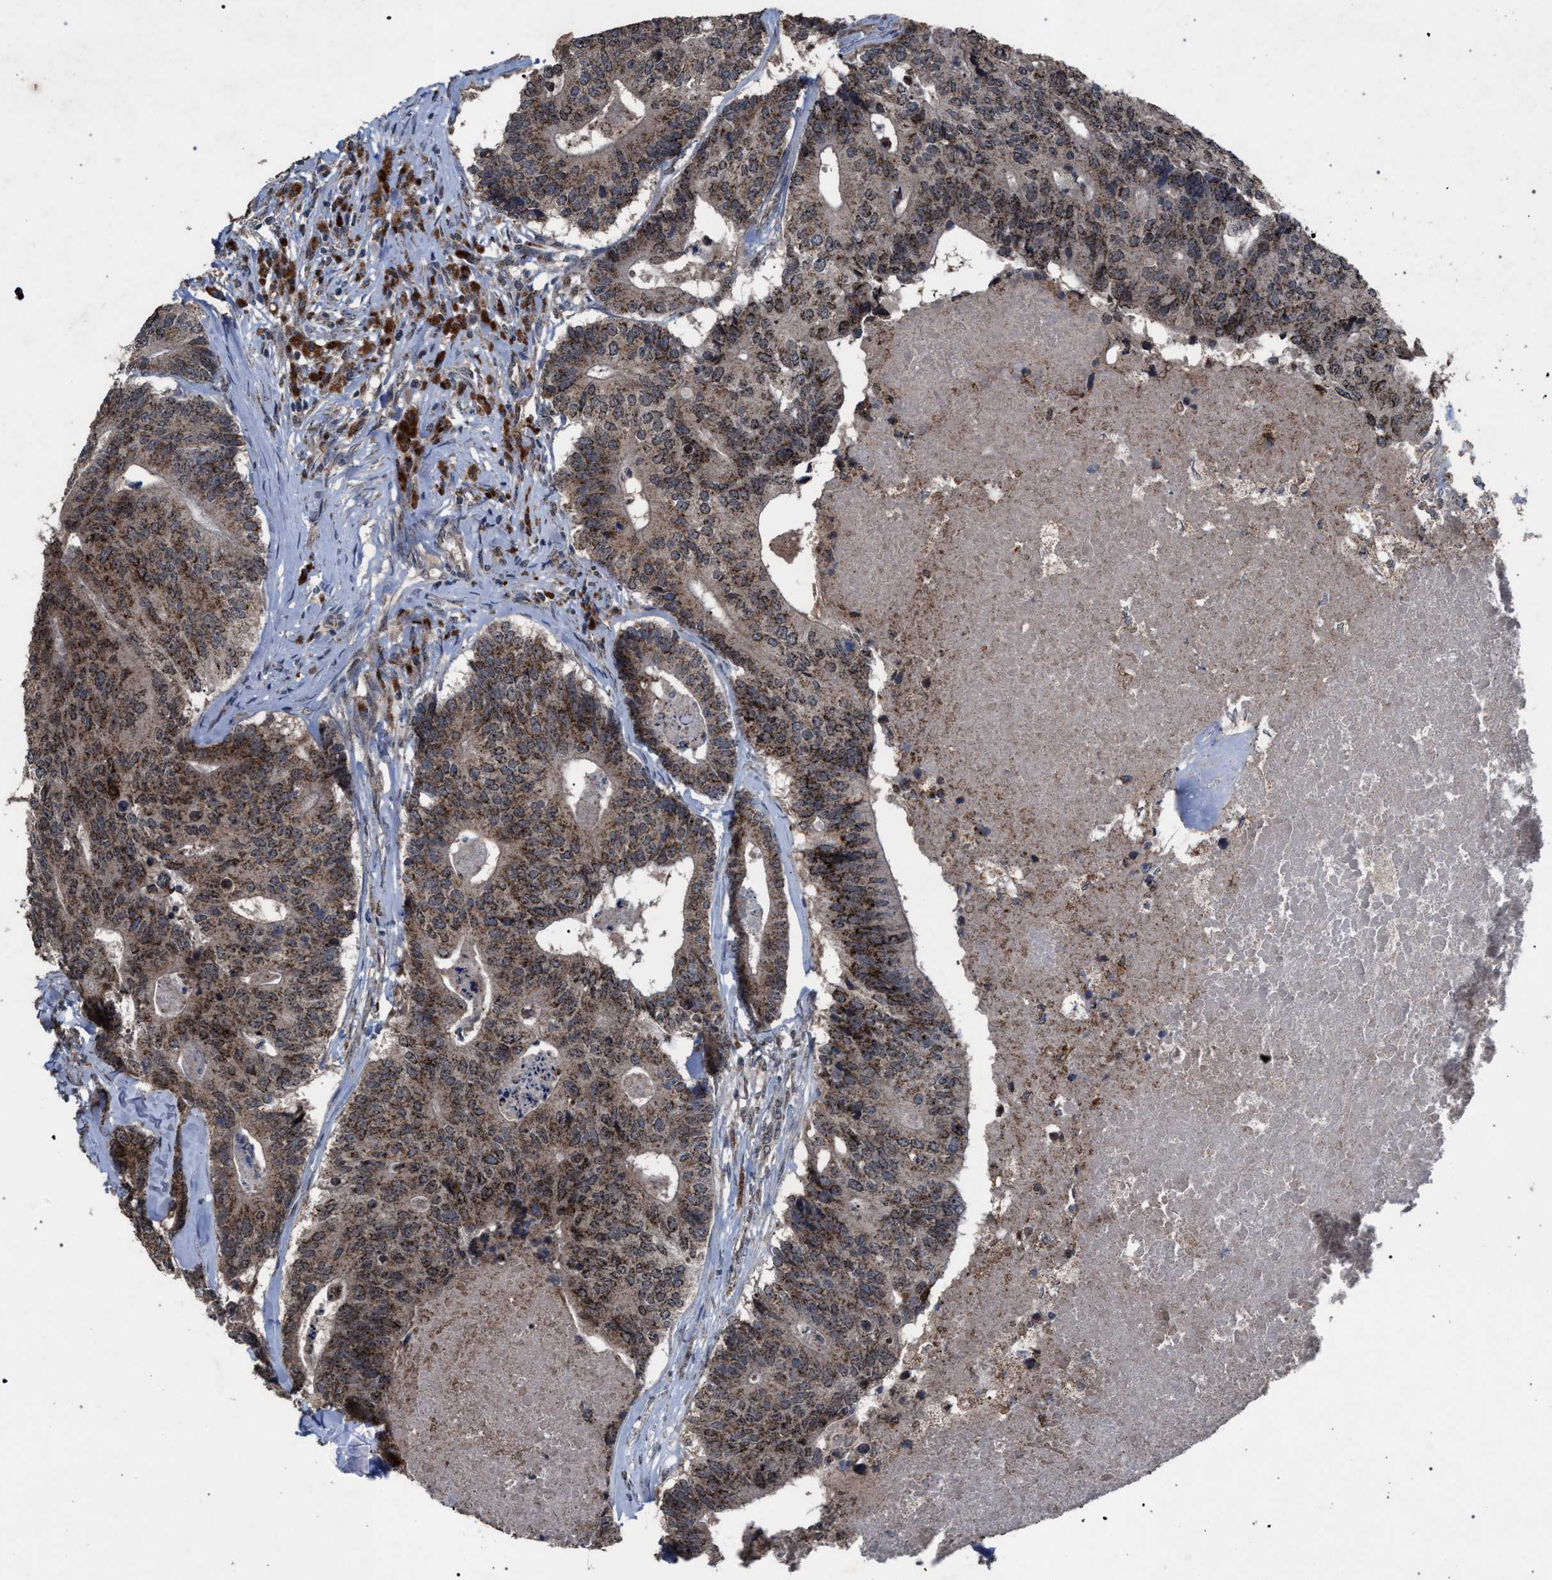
{"staining": {"intensity": "moderate", "quantity": ">75%", "location": "cytoplasmic/membranous"}, "tissue": "colorectal cancer", "cell_type": "Tumor cells", "image_type": "cancer", "snomed": [{"axis": "morphology", "description": "Adenocarcinoma, NOS"}, {"axis": "topography", "description": "Colon"}], "caption": "IHC of colorectal adenocarcinoma exhibits medium levels of moderate cytoplasmic/membranous staining in about >75% of tumor cells.", "gene": "HSD17B4", "patient": {"sex": "female", "age": 67}}